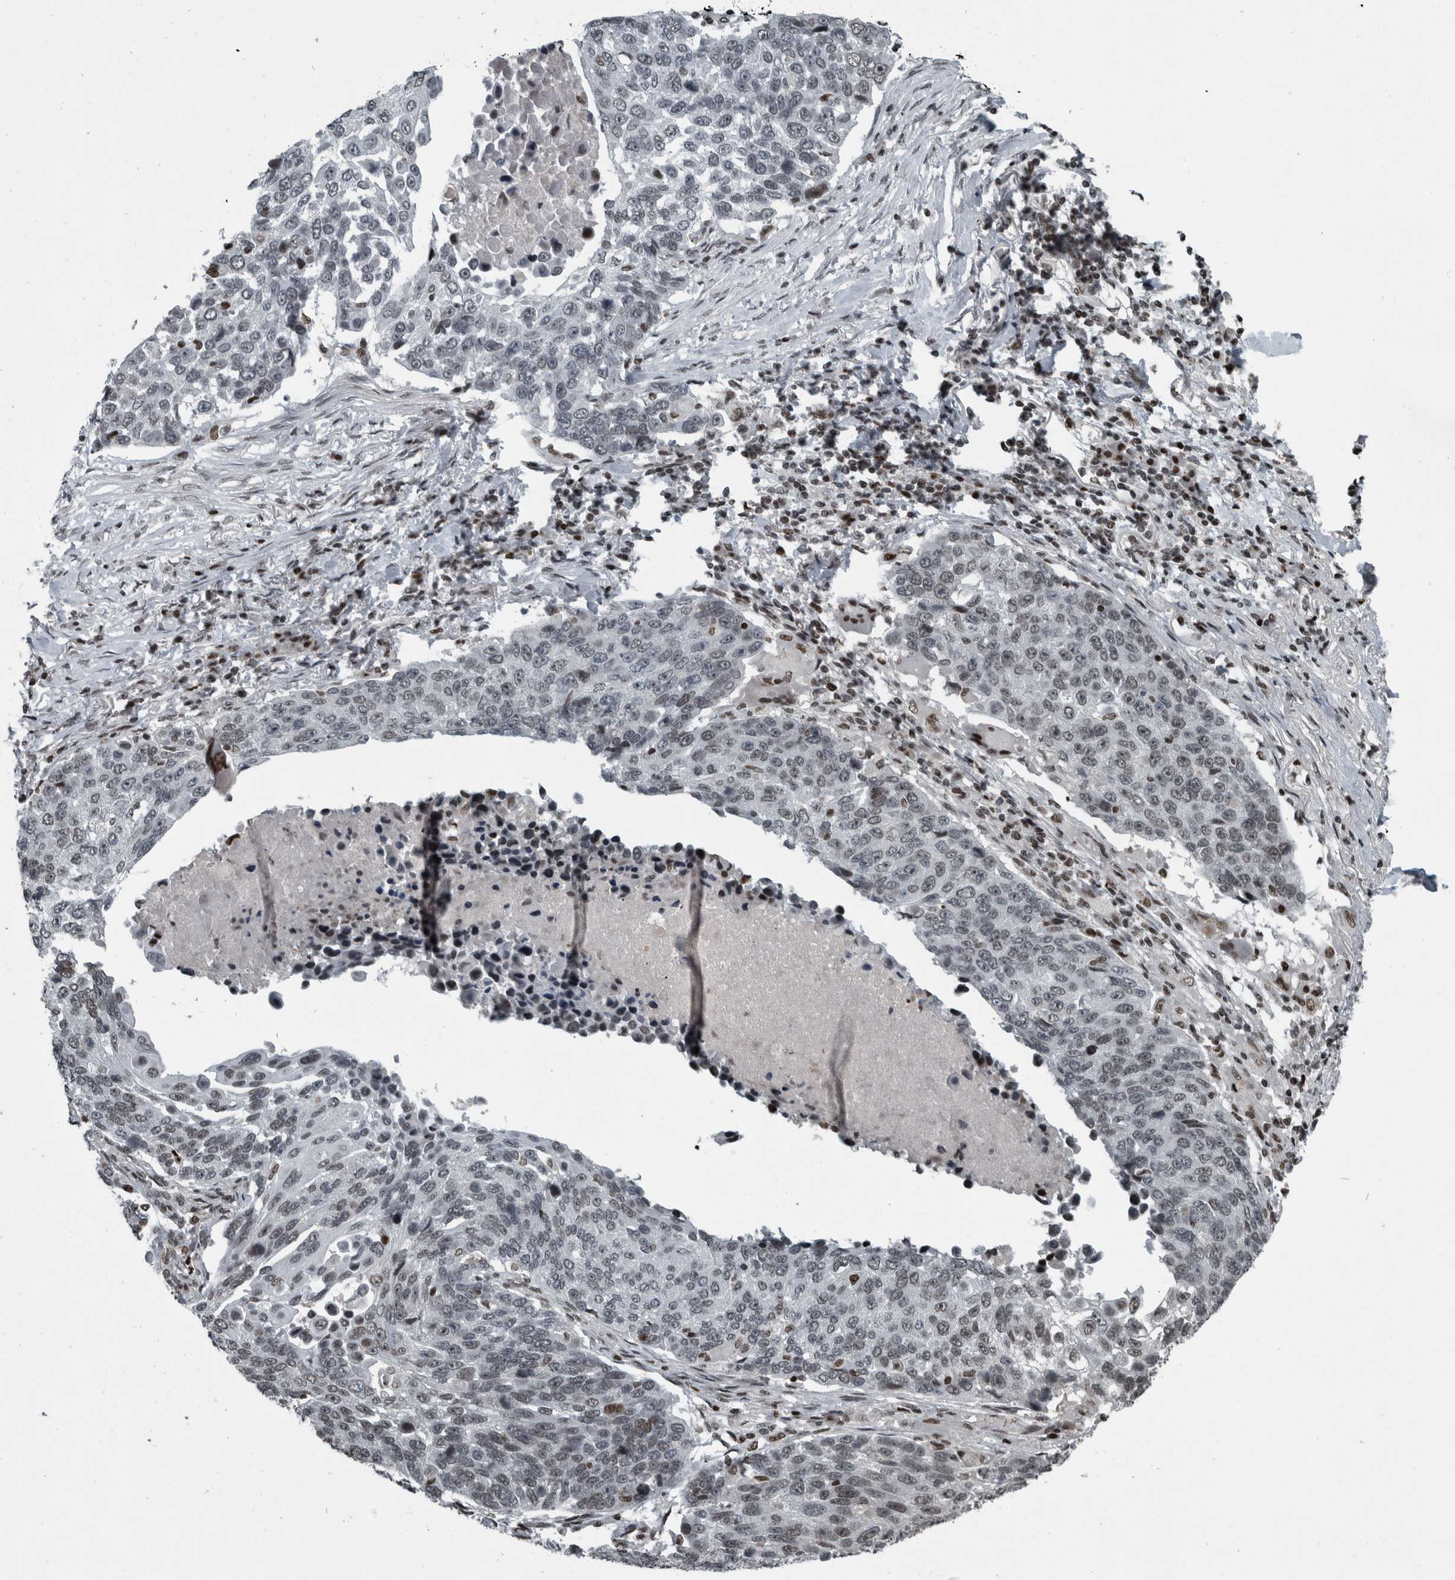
{"staining": {"intensity": "weak", "quantity": "25%-75%", "location": "nuclear"}, "tissue": "lung cancer", "cell_type": "Tumor cells", "image_type": "cancer", "snomed": [{"axis": "morphology", "description": "Squamous cell carcinoma, NOS"}, {"axis": "topography", "description": "Lung"}], "caption": "A brown stain labels weak nuclear positivity of a protein in lung squamous cell carcinoma tumor cells. The staining was performed using DAB to visualize the protein expression in brown, while the nuclei were stained in blue with hematoxylin (Magnification: 20x).", "gene": "UNC50", "patient": {"sex": "male", "age": 66}}